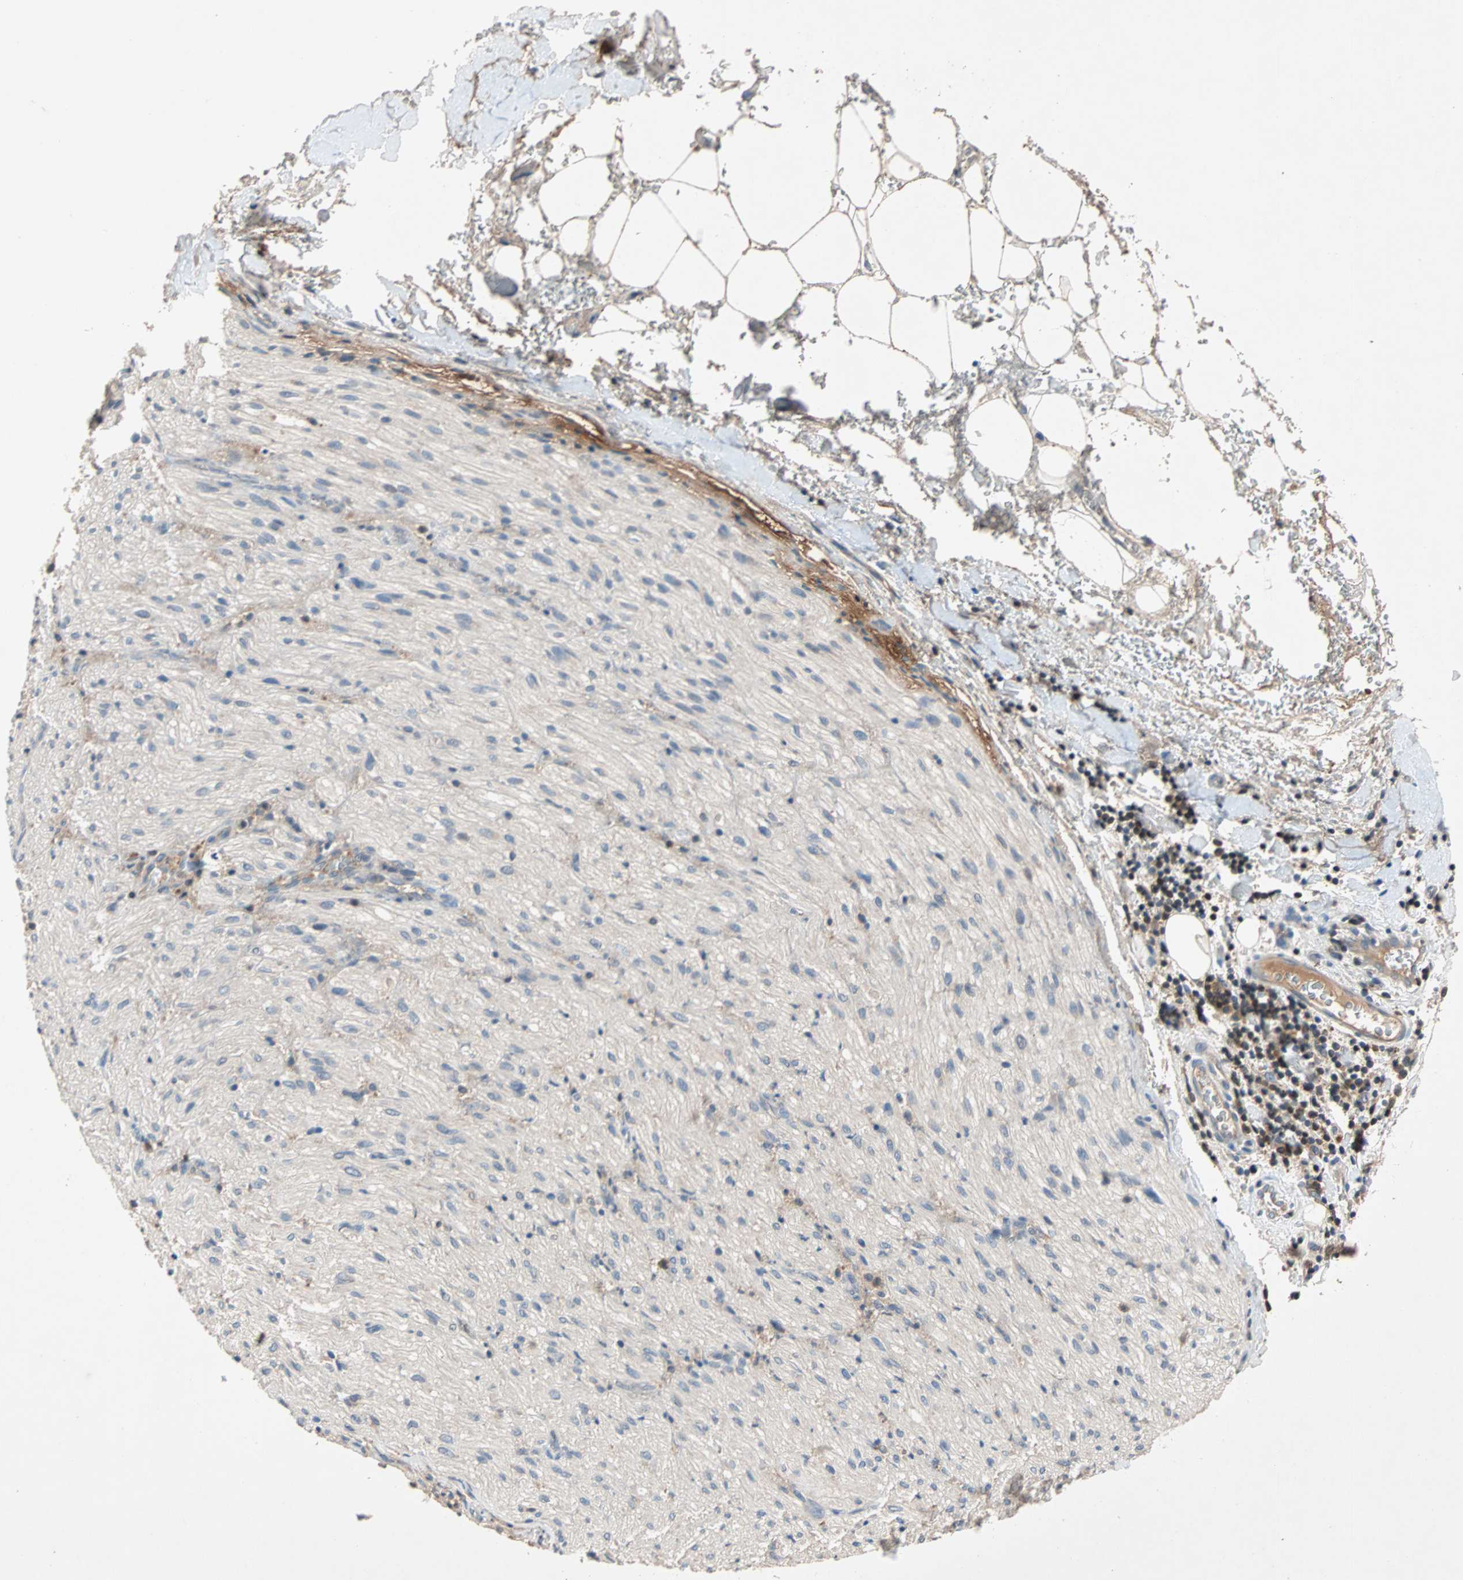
{"staining": {"intensity": "negative", "quantity": "none", "location": "none"}, "tissue": "liver cancer", "cell_type": "Tumor cells", "image_type": "cancer", "snomed": [{"axis": "morphology", "description": "Normal tissue, NOS"}, {"axis": "morphology", "description": "Cholangiocarcinoma"}, {"axis": "topography", "description": "Liver"}, {"axis": "topography", "description": "Peripheral nerve tissue"}], "caption": "A photomicrograph of human liver cancer (cholangiocarcinoma) is negative for staining in tumor cells.", "gene": "MAP4K1", "patient": {"sex": "male", "age": 50}}